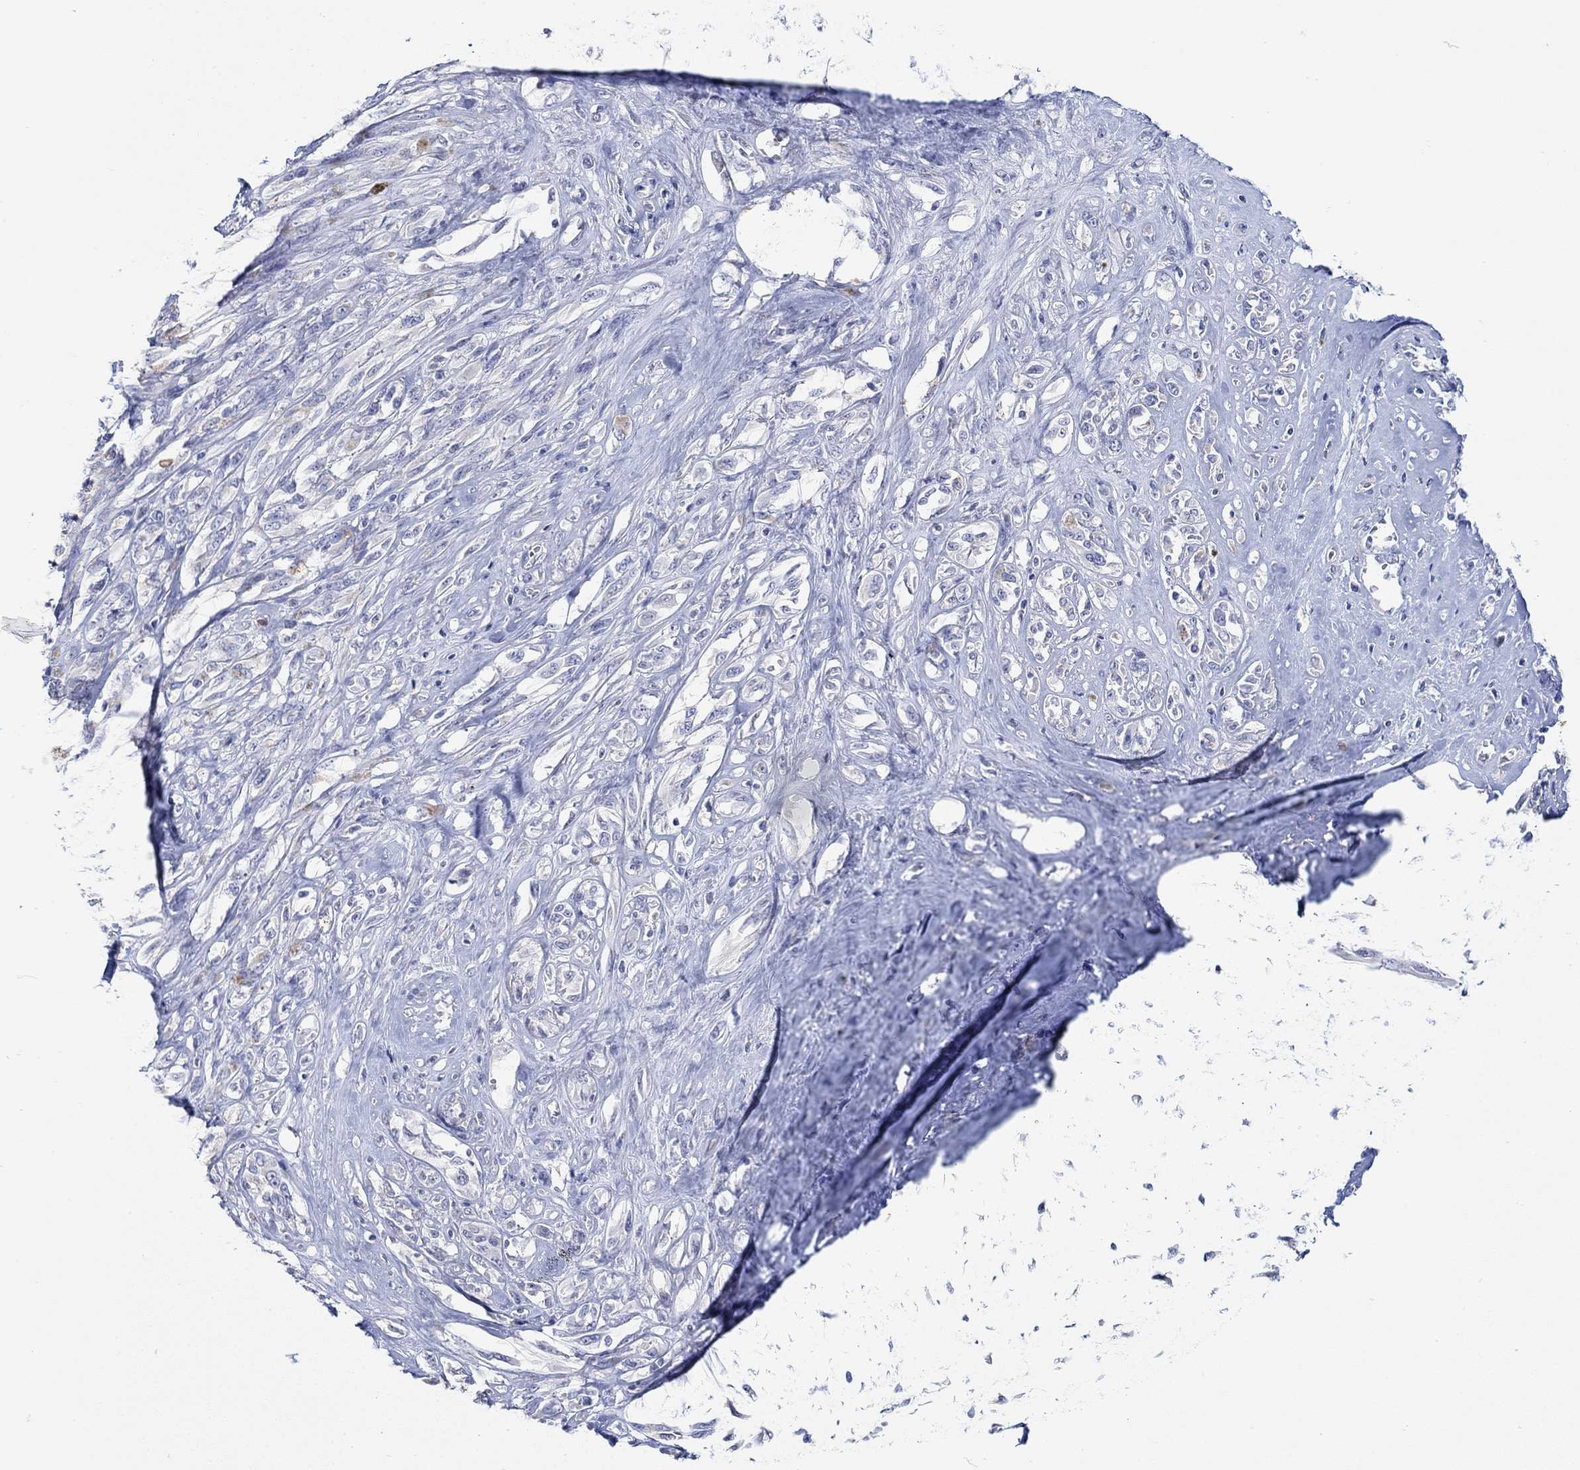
{"staining": {"intensity": "negative", "quantity": "none", "location": "none"}, "tissue": "melanoma", "cell_type": "Tumor cells", "image_type": "cancer", "snomed": [{"axis": "morphology", "description": "Malignant melanoma, NOS"}, {"axis": "topography", "description": "Skin"}], "caption": "DAB immunohistochemical staining of human malignant melanoma demonstrates no significant staining in tumor cells. (Immunohistochemistry, brightfield microscopy, high magnification).", "gene": "KRT222", "patient": {"sex": "female", "age": 91}}